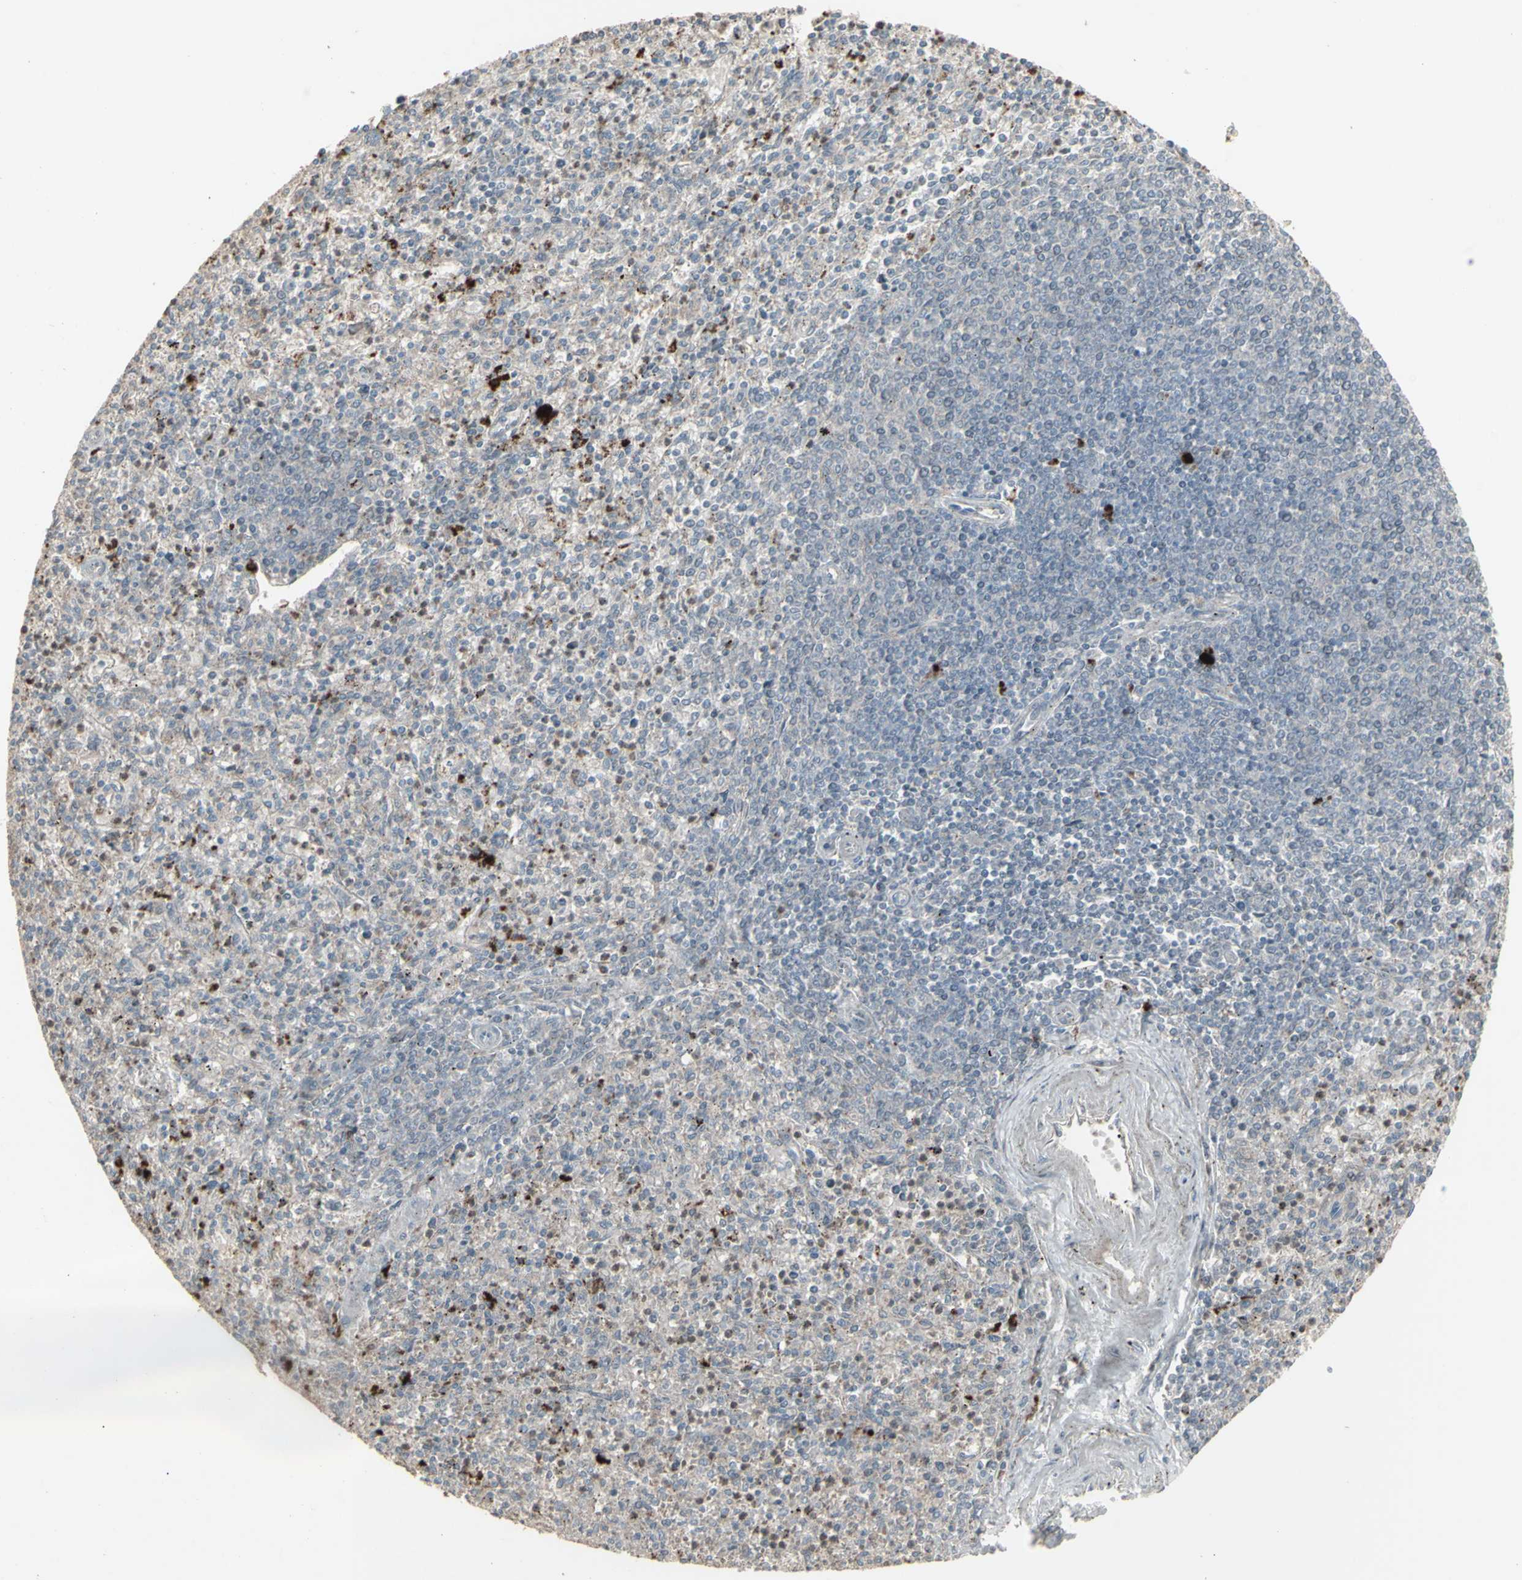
{"staining": {"intensity": "moderate", "quantity": "25%-75%", "location": "cytoplasmic/membranous"}, "tissue": "spleen", "cell_type": "Cells in red pulp", "image_type": "normal", "snomed": [{"axis": "morphology", "description": "Normal tissue, NOS"}, {"axis": "topography", "description": "Spleen"}], "caption": "Immunohistochemistry (IHC) photomicrograph of unremarkable spleen: spleen stained using IHC demonstrates medium levels of moderate protein expression localized specifically in the cytoplasmic/membranous of cells in red pulp, appearing as a cytoplasmic/membranous brown color.", "gene": "RNASEL", "patient": {"sex": "male", "age": 72}}